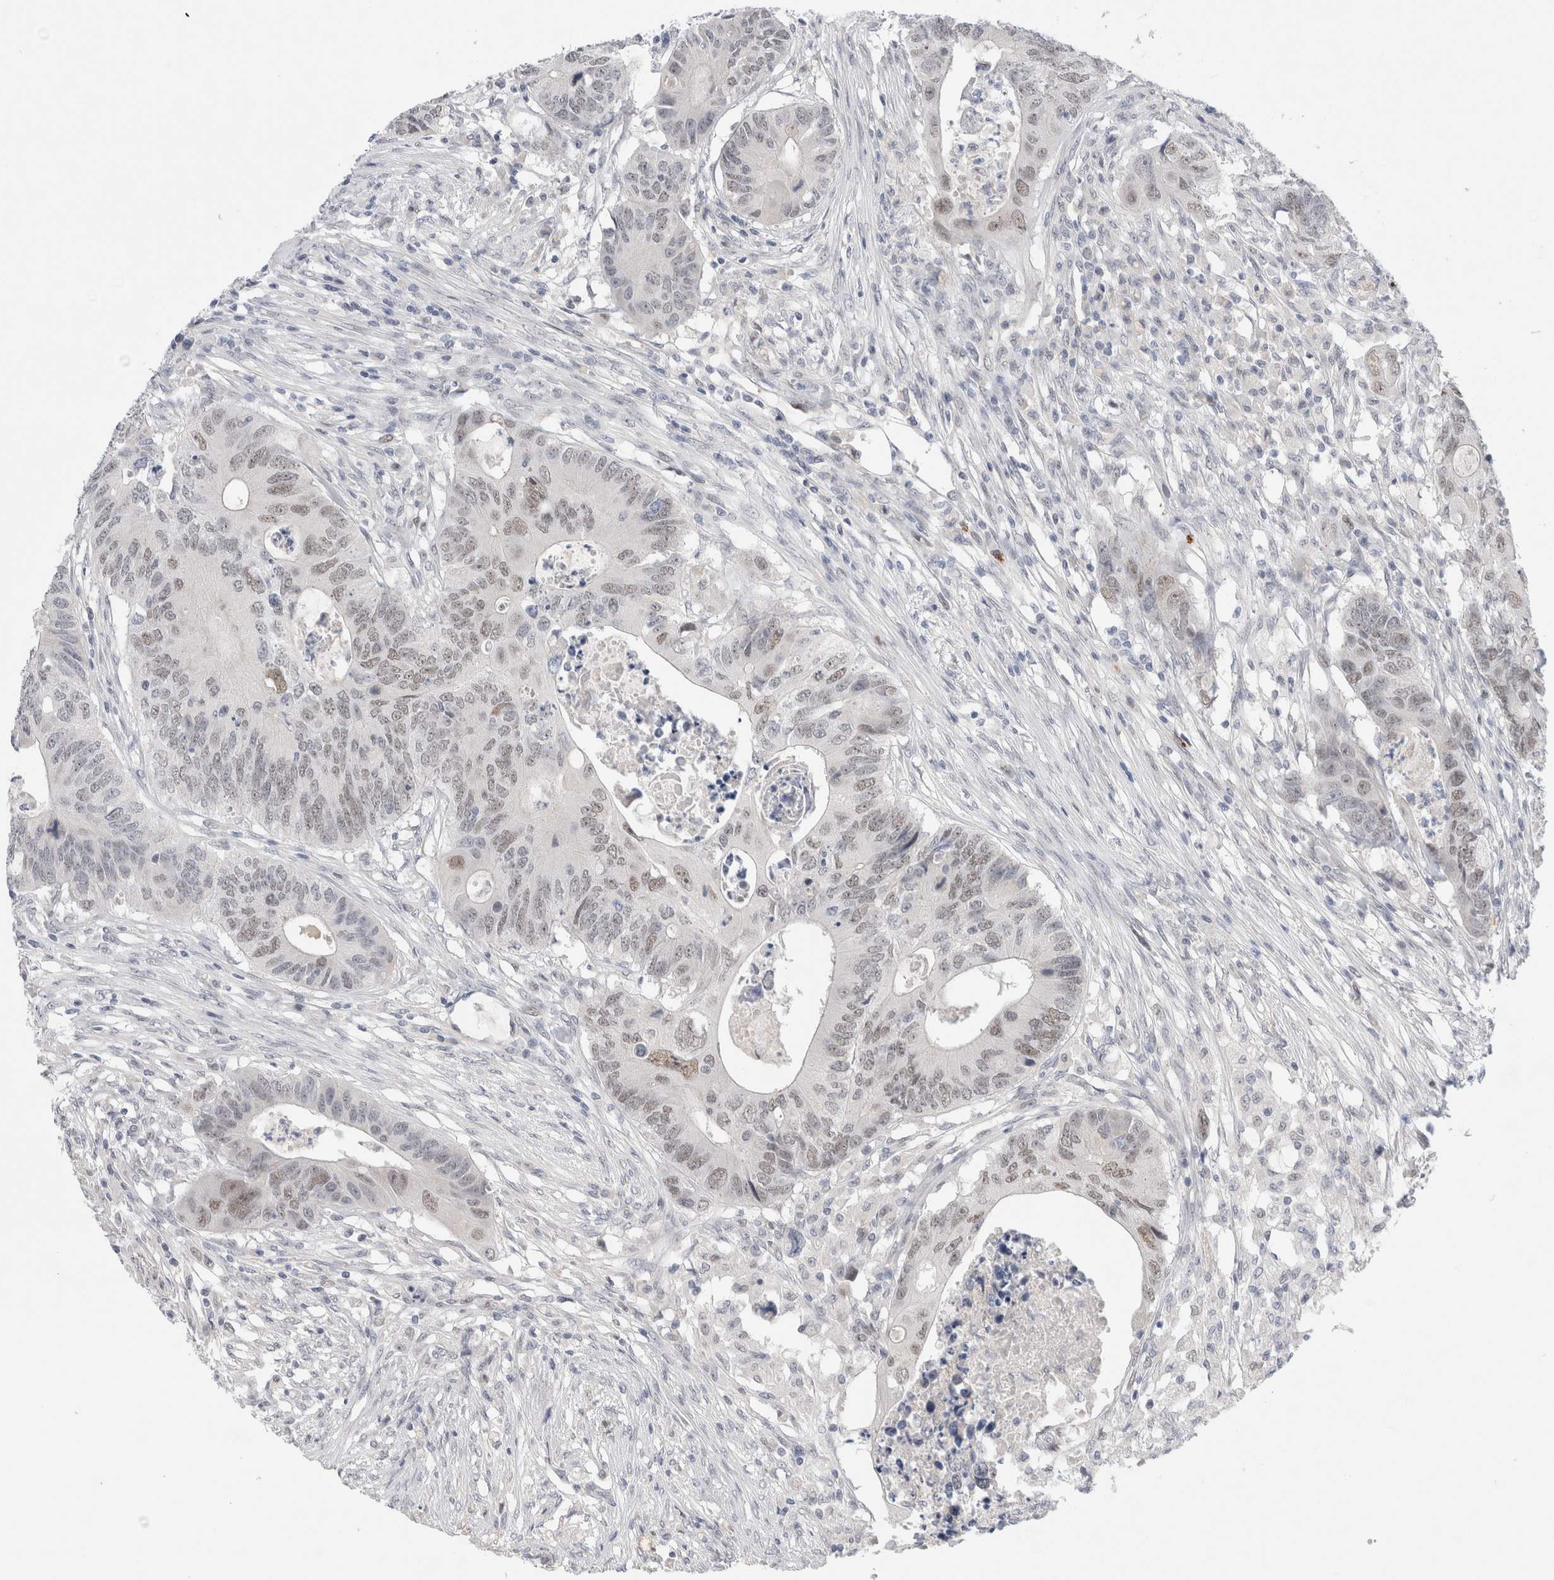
{"staining": {"intensity": "weak", "quantity": "25%-75%", "location": "nuclear"}, "tissue": "colorectal cancer", "cell_type": "Tumor cells", "image_type": "cancer", "snomed": [{"axis": "morphology", "description": "Adenocarcinoma, NOS"}, {"axis": "topography", "description": "Colon"}], "caption": "Immunohistochemical staining of colorectal cancer exhibits weak nuclear protein expression in about 25%-75% of tumor cells.", "gene": "KNL1", "patient": {"sex": "male", "age": 71}}